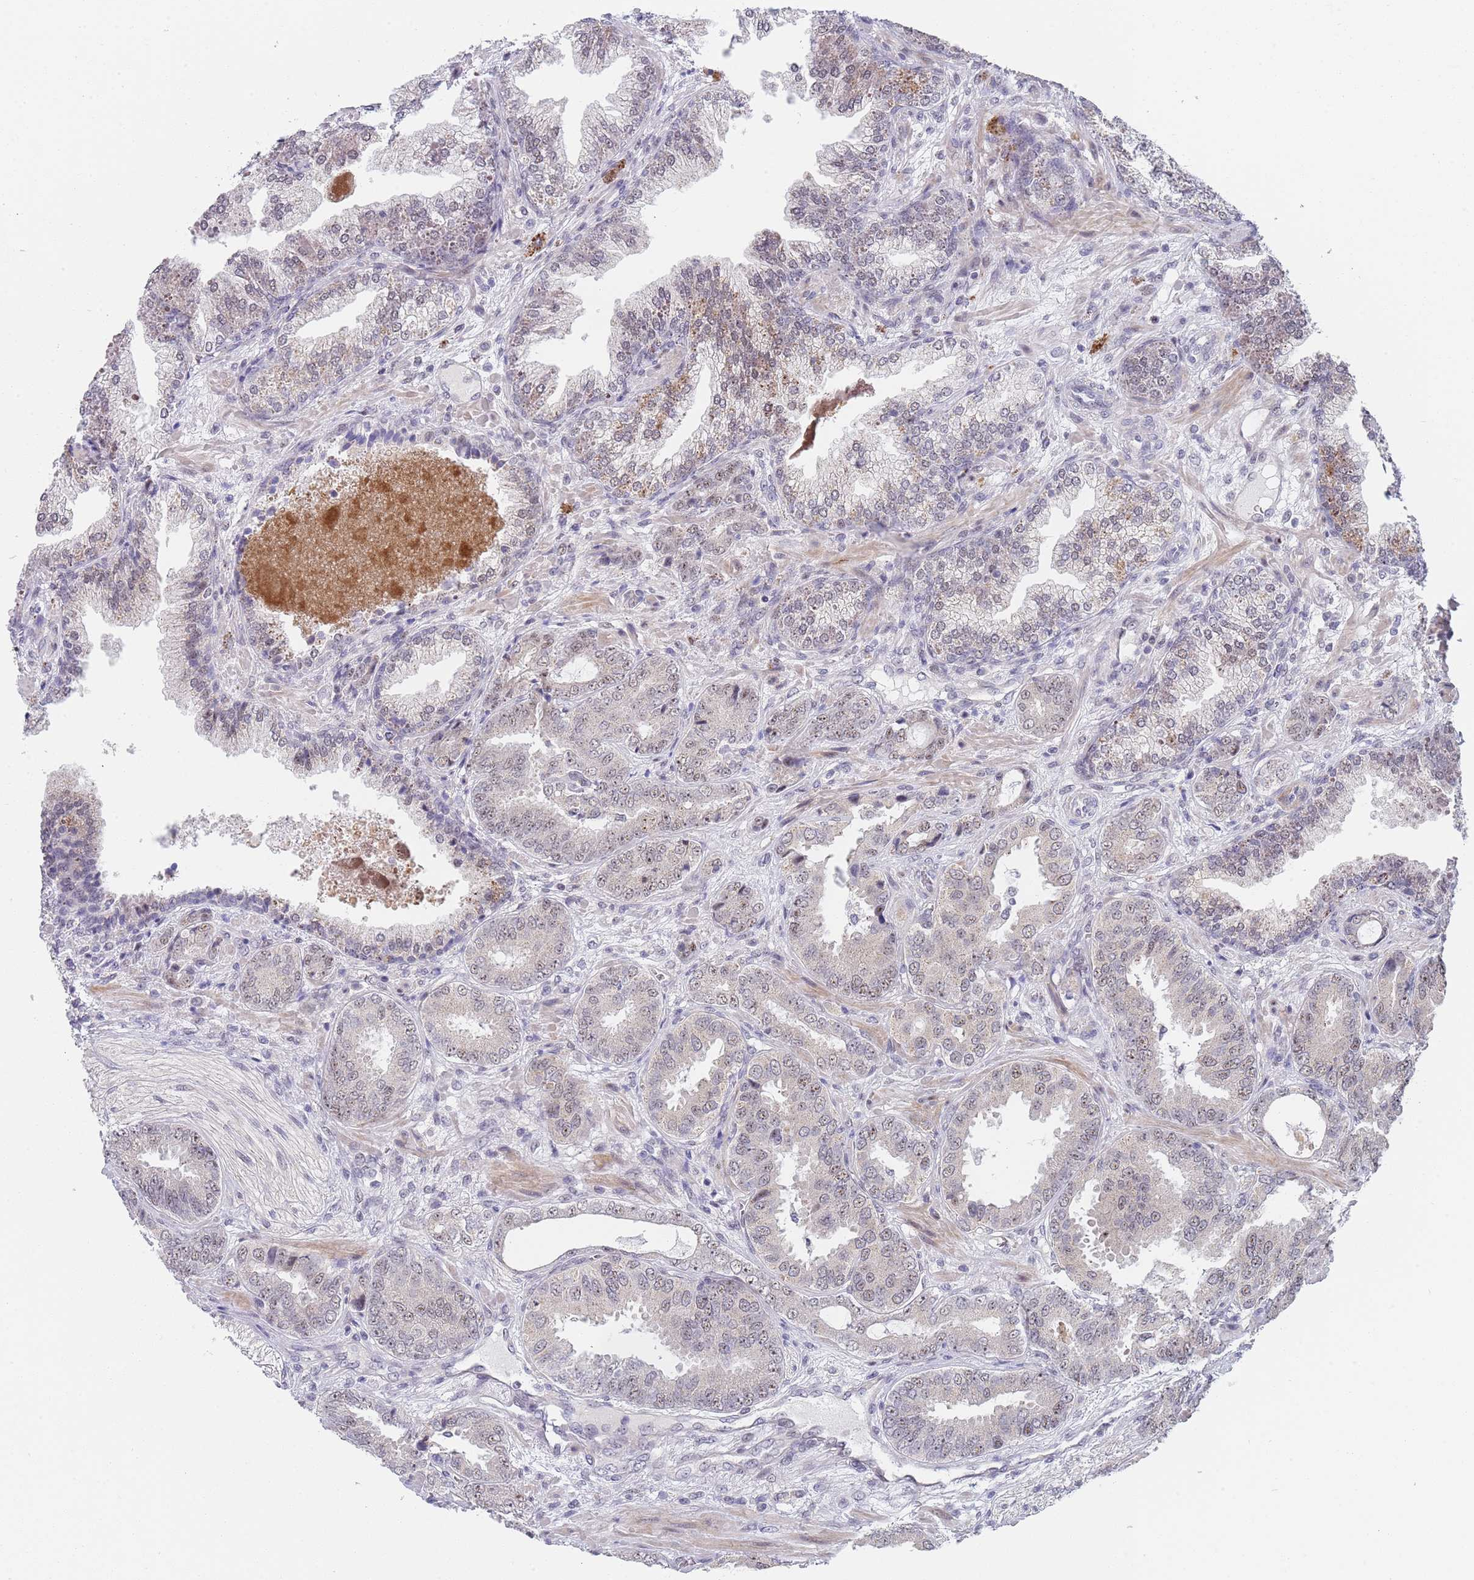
{"staining": {"intensity": "weak", "quantity": "<25%", "location": "nuclear"}, "tissue": "prostate cancer", "cell_type": "Tumor cells", "image_type": "cancer", "snomed": [{"axis": "morphology", "description": "Adenocarcinoma, High grade"}, {"axis": "topography", "description": "Prostate"}], "caption": "This is an immunohistochemistry histopathology image of human prostate adenocarcinoma (high-grade). There is no staining in tumor cells.", "gene": "PLCL2", "patient": {"sex": "male", "age": 71}}